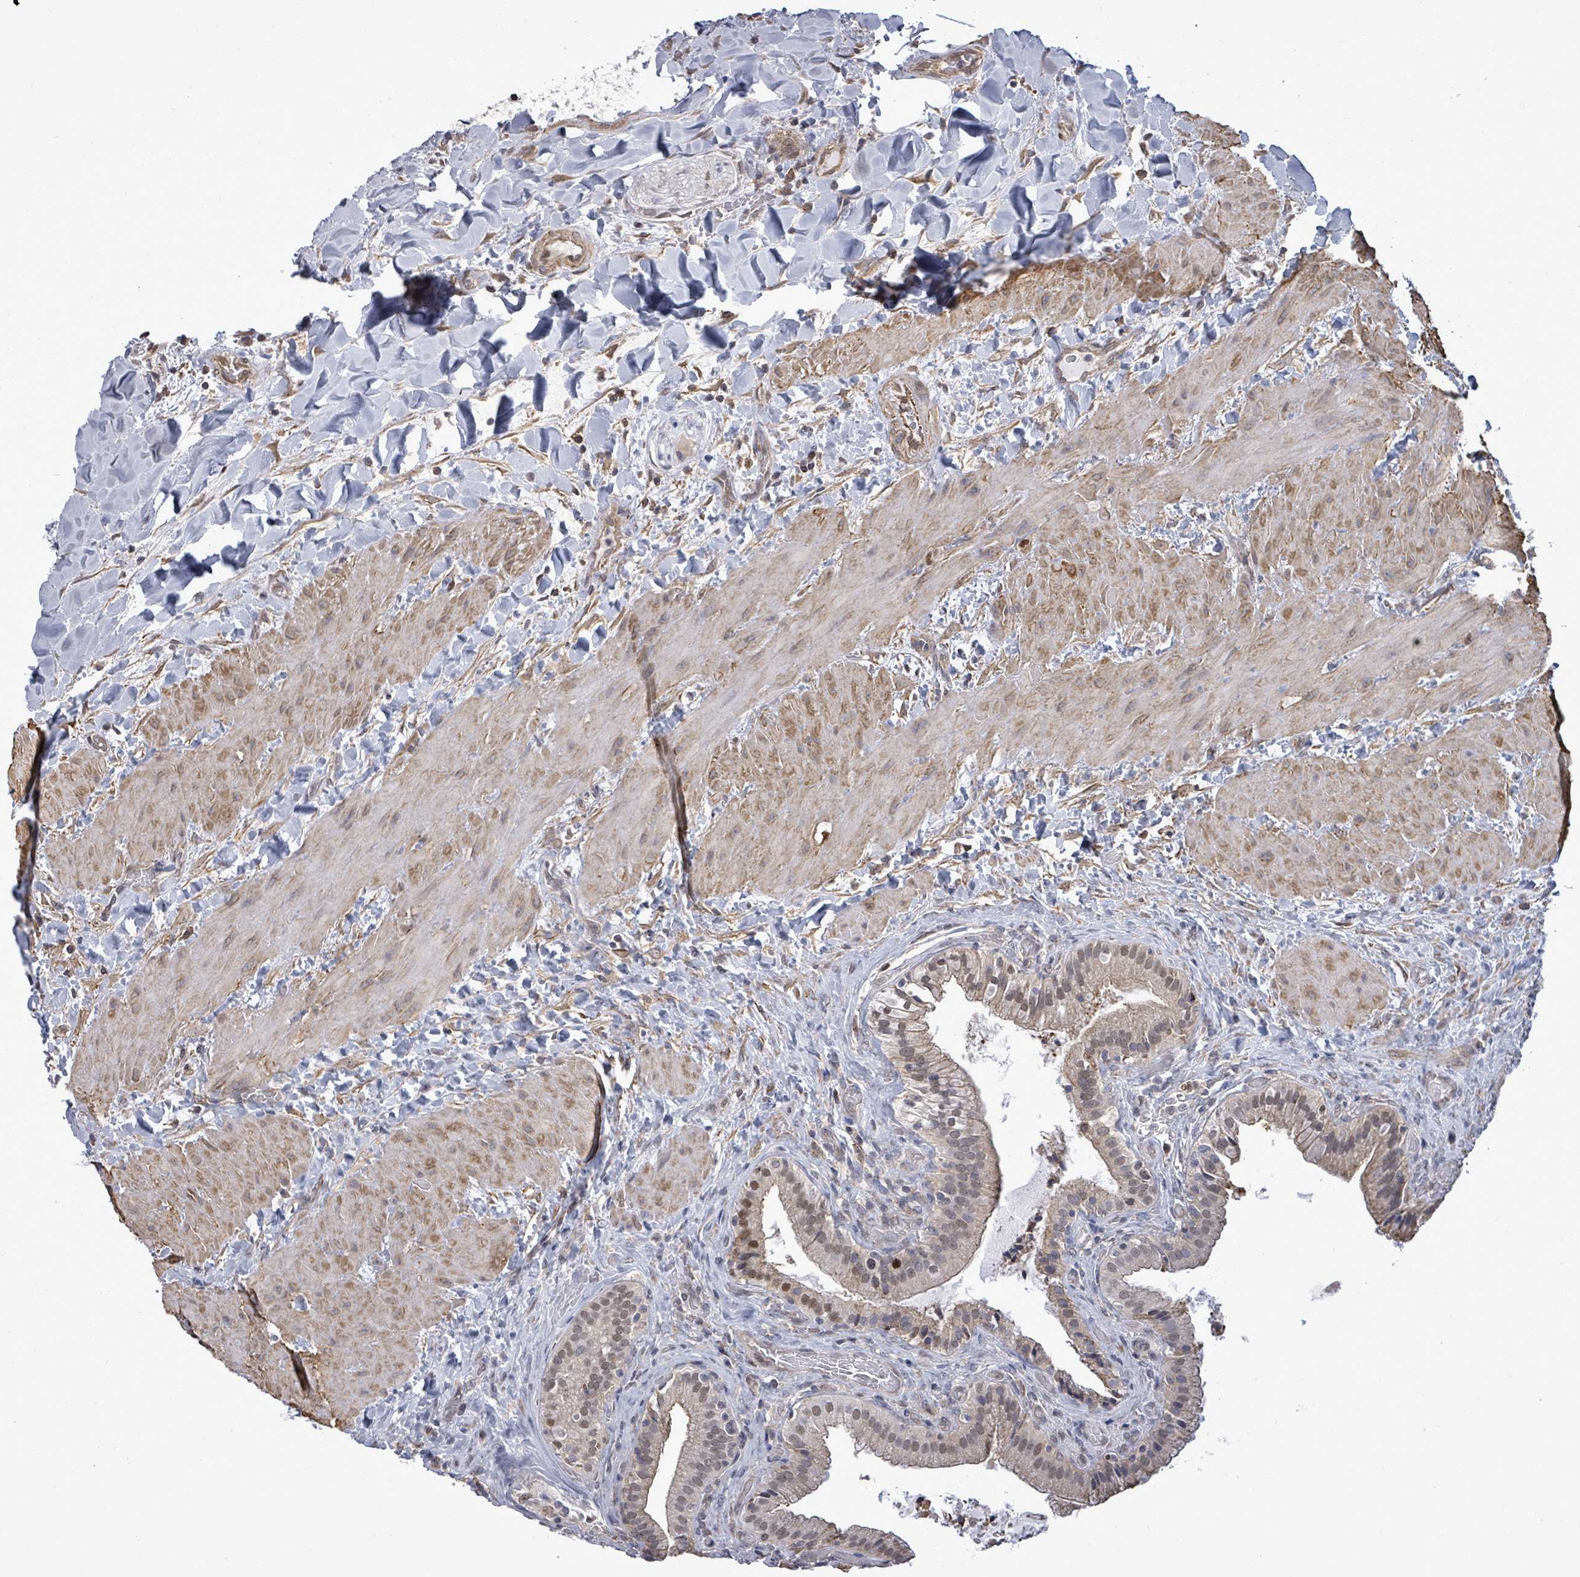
{"staining": {"intensity": "strong", "quantity": "25%-75%", "location": "cytoplasmic/membranous,nuclear"}, "tissue": "gallbladder", "cell_type": "Glandular cells", "image_type": "normal", "snomed": [{"axis": "morphology", "description": "Normal tissue, NOS"}, {"axis": "topography", "description": "Gallbladder"}], "caption": "Protein expression analysis of benign human gallbladder reveals strong cytoplasmic/membranous,nuclear staining in approximately 25%-75% of glandular cells. The staining was performed using DAB (3,3'-diaminobenzidine), with brown indicating positive protein expression. Nuclei are stained blue with hematoxylin.", "gene": "PAPSS1", "patient": {"sex": "male", "age": 24}}